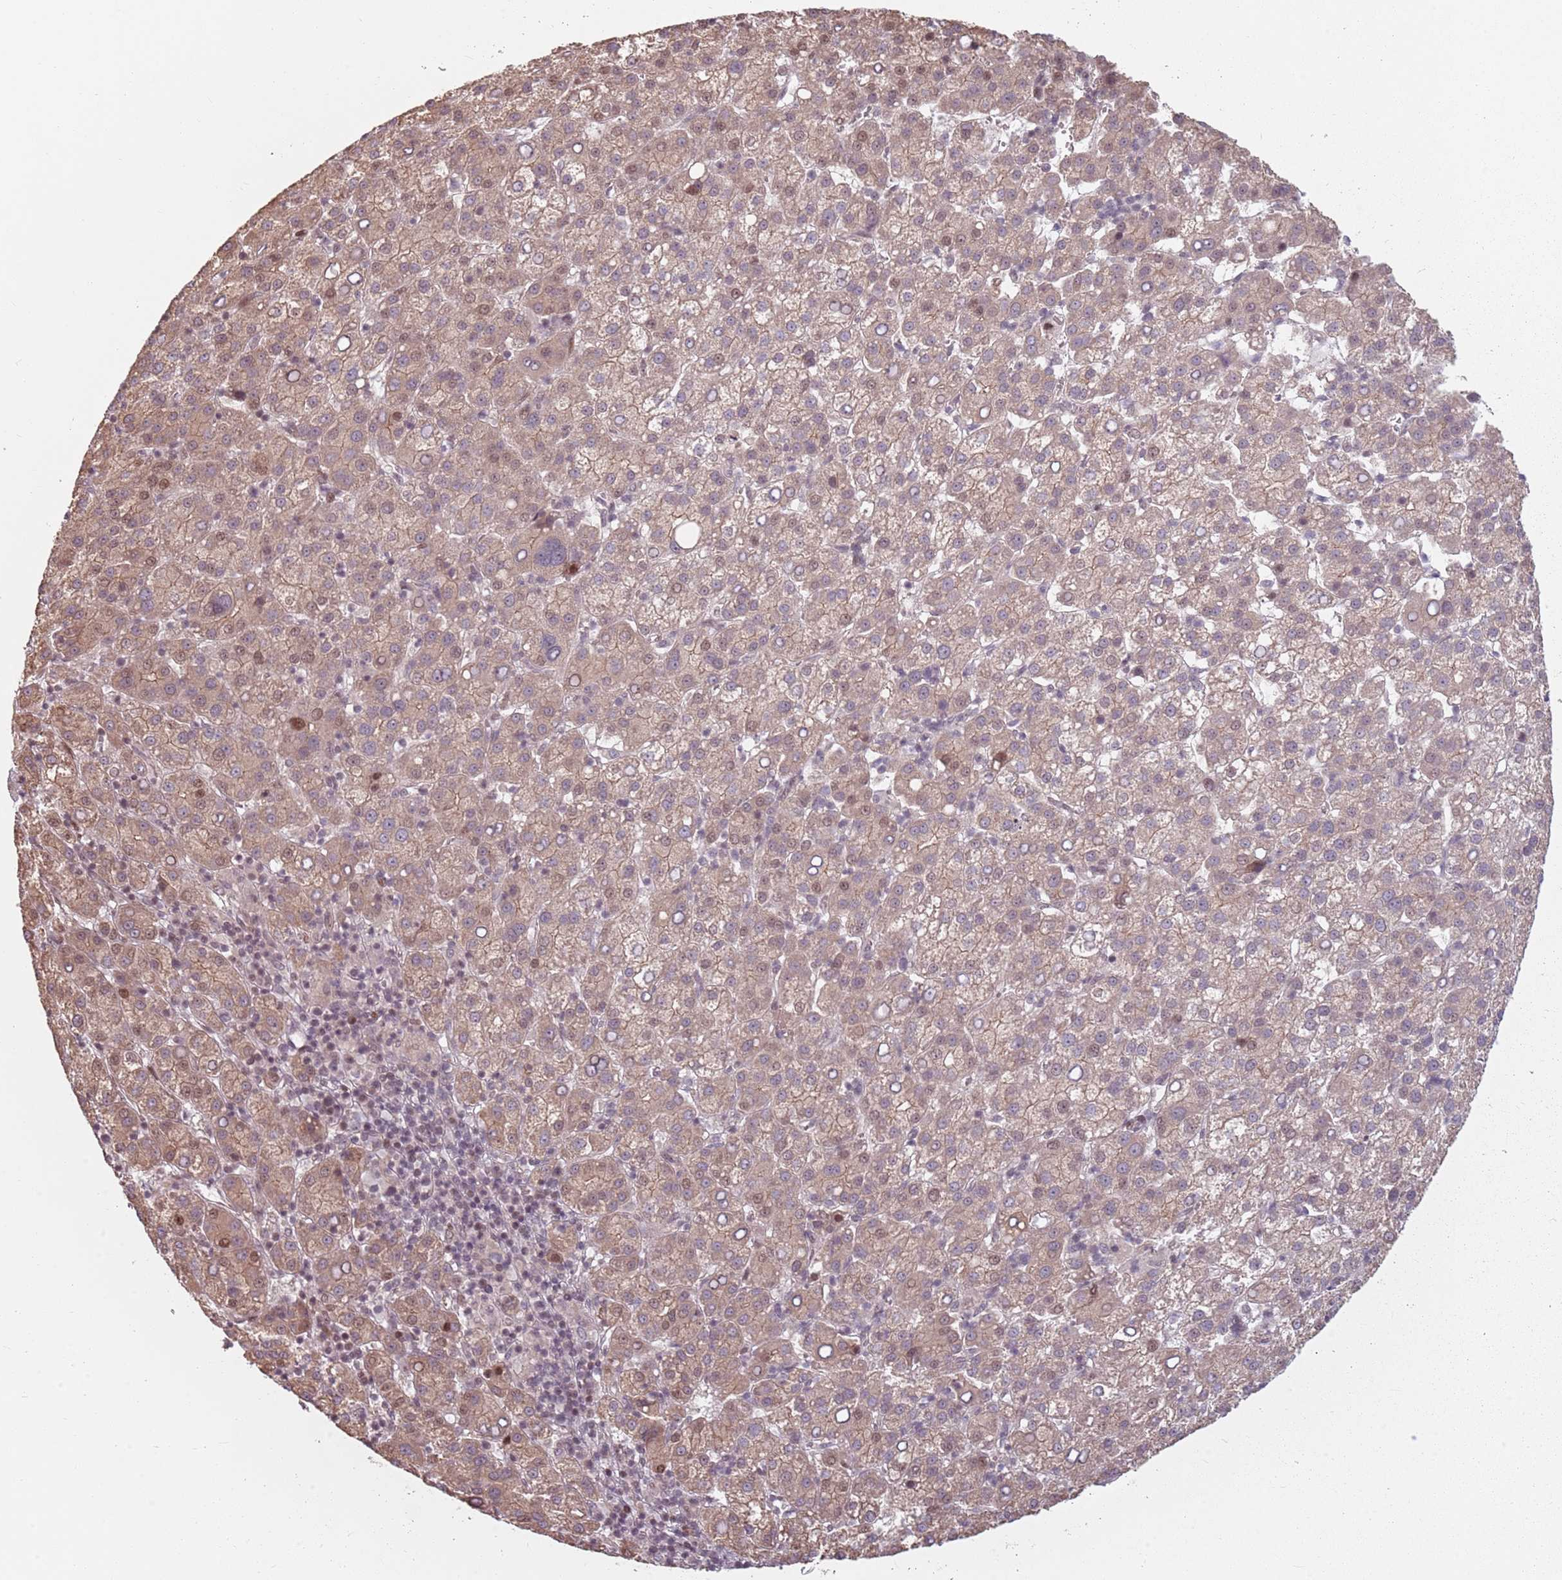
{"staining": {"intensity": "weak", "quantity": "25%-75%", "location": "cytoplasmic/membranous,nuclear"}, "tissue": "liver cancer", "cell_type": "Tumor cells", "image_type": "cancer", "snomed": [{"axis": "morphology", "description": "Carcinoma, Hepatocellular, NOS"}, {"axis": "topography", "description": "Liver"}], "caption": "Protein analysis of hepatocellular carcinoma (liver) tissue displays weak cytoplasmic/membranous and nuclear positivity in about 25%-75% of tumor cells.", "gene": "ADGRG1", "patient": {"sex": "female", "age": 58}}